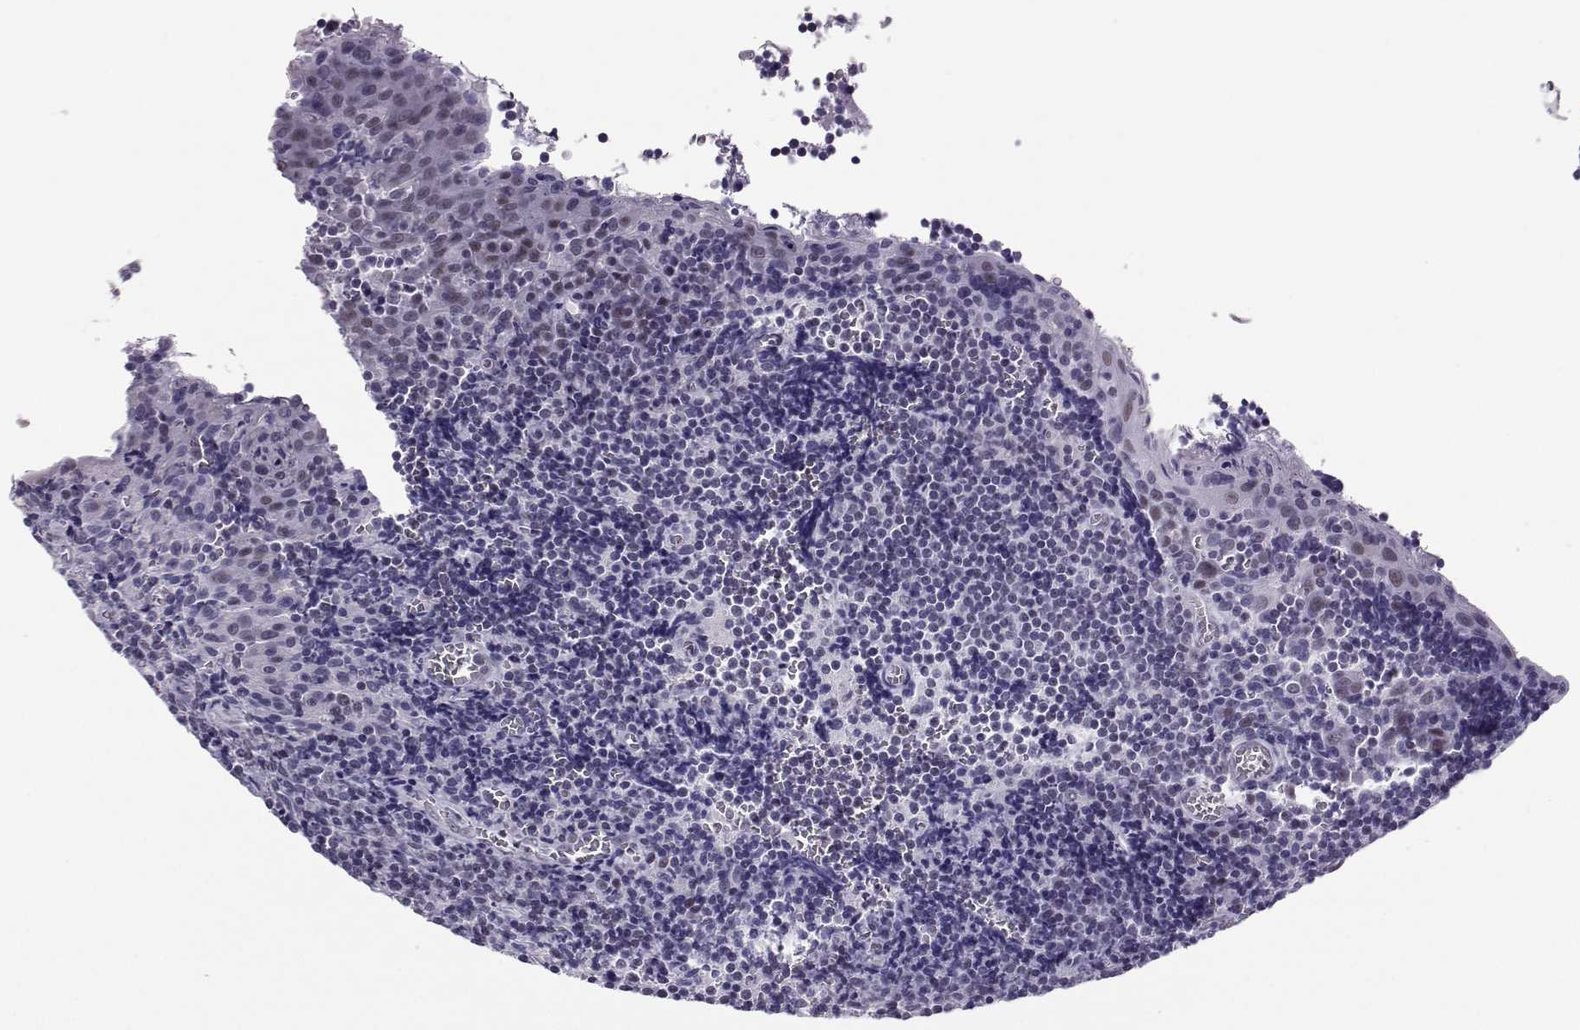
{"staining": {"intensity": "negative", "quantity": "none", "location": "none"}, "tissue": "tonsil", "cell_type": "Germinal center cells", "image_type": "normal", "snomed": [{"axis": "morphology", "description": "Normal tissue, NOS"}, {"axis": "morphology", "description": "Inflammation, NOS"}, {"axis": "topography", "description": "Tonsil"}], "caption": "A photomicrograph of tonsil stained for a protein displays no brown staining in germinal center cells.", "gene": "DNAAF1", "patient": {"sex": "female", "age": 31}}